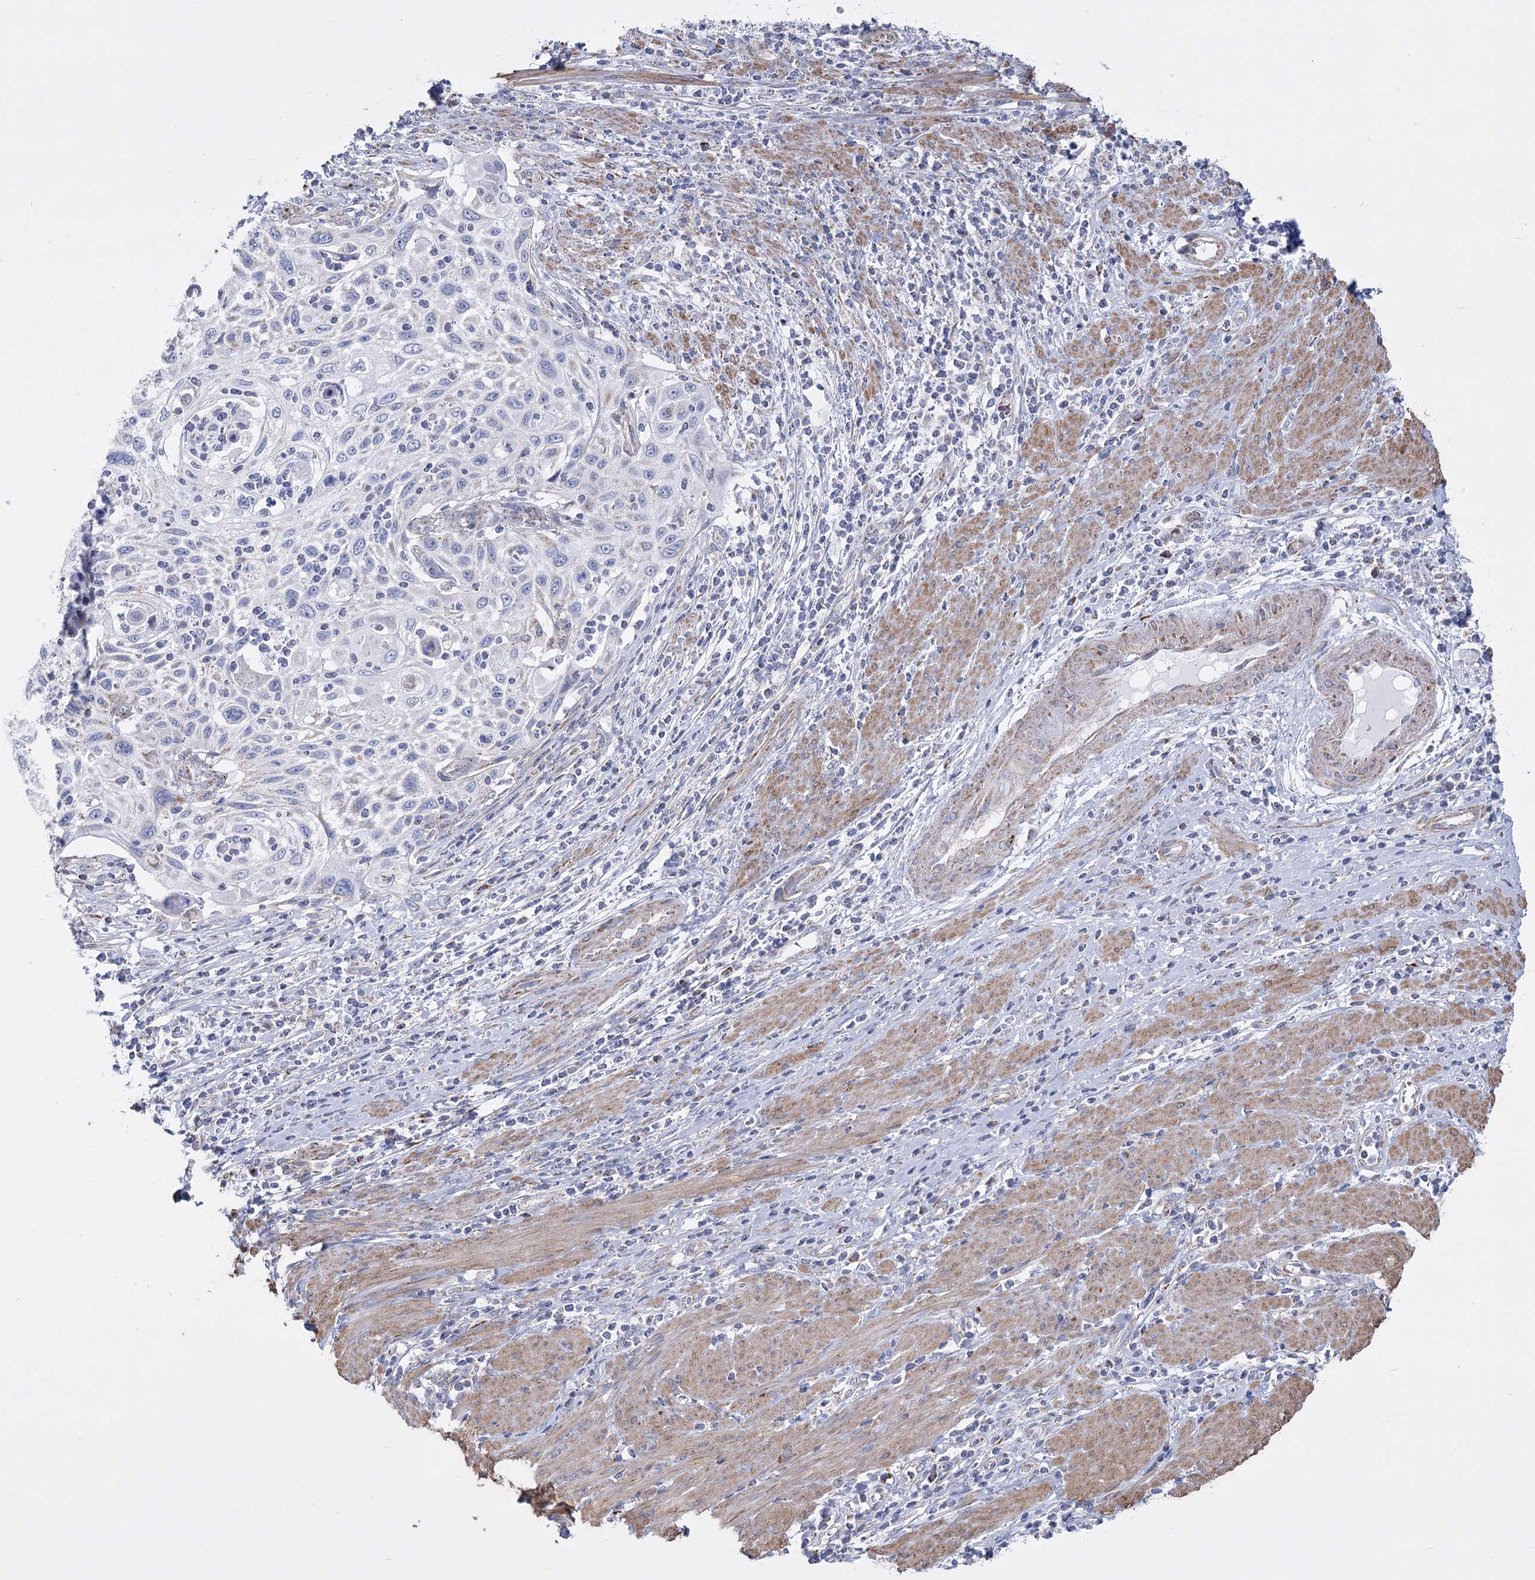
{"staining": {"intensity": "negative", "quantity": "none", "location": "none"}, "tissue": "cervical cancer", "cell_type": "Tumor cells", "image_type": "cancer", "snomed": [{"axis": "morphology", "description": "Squamous cell carcinoma, NOS"}, {"axis": "topography", "description": "Cervix"}], "caption": "Cervical squamous cell carcinoma was stained to show a protein in brown. There is no significant expression in tumor cells. Brightfield microscopy of immunohistochemistry (IHC) stained with DAB (3,3'-diaminobenzidine) (brown) and hematoxylin (blue), captured at high magnification.", "gene": "PDHB", "patient": {"sex": "female", "age": 70}}